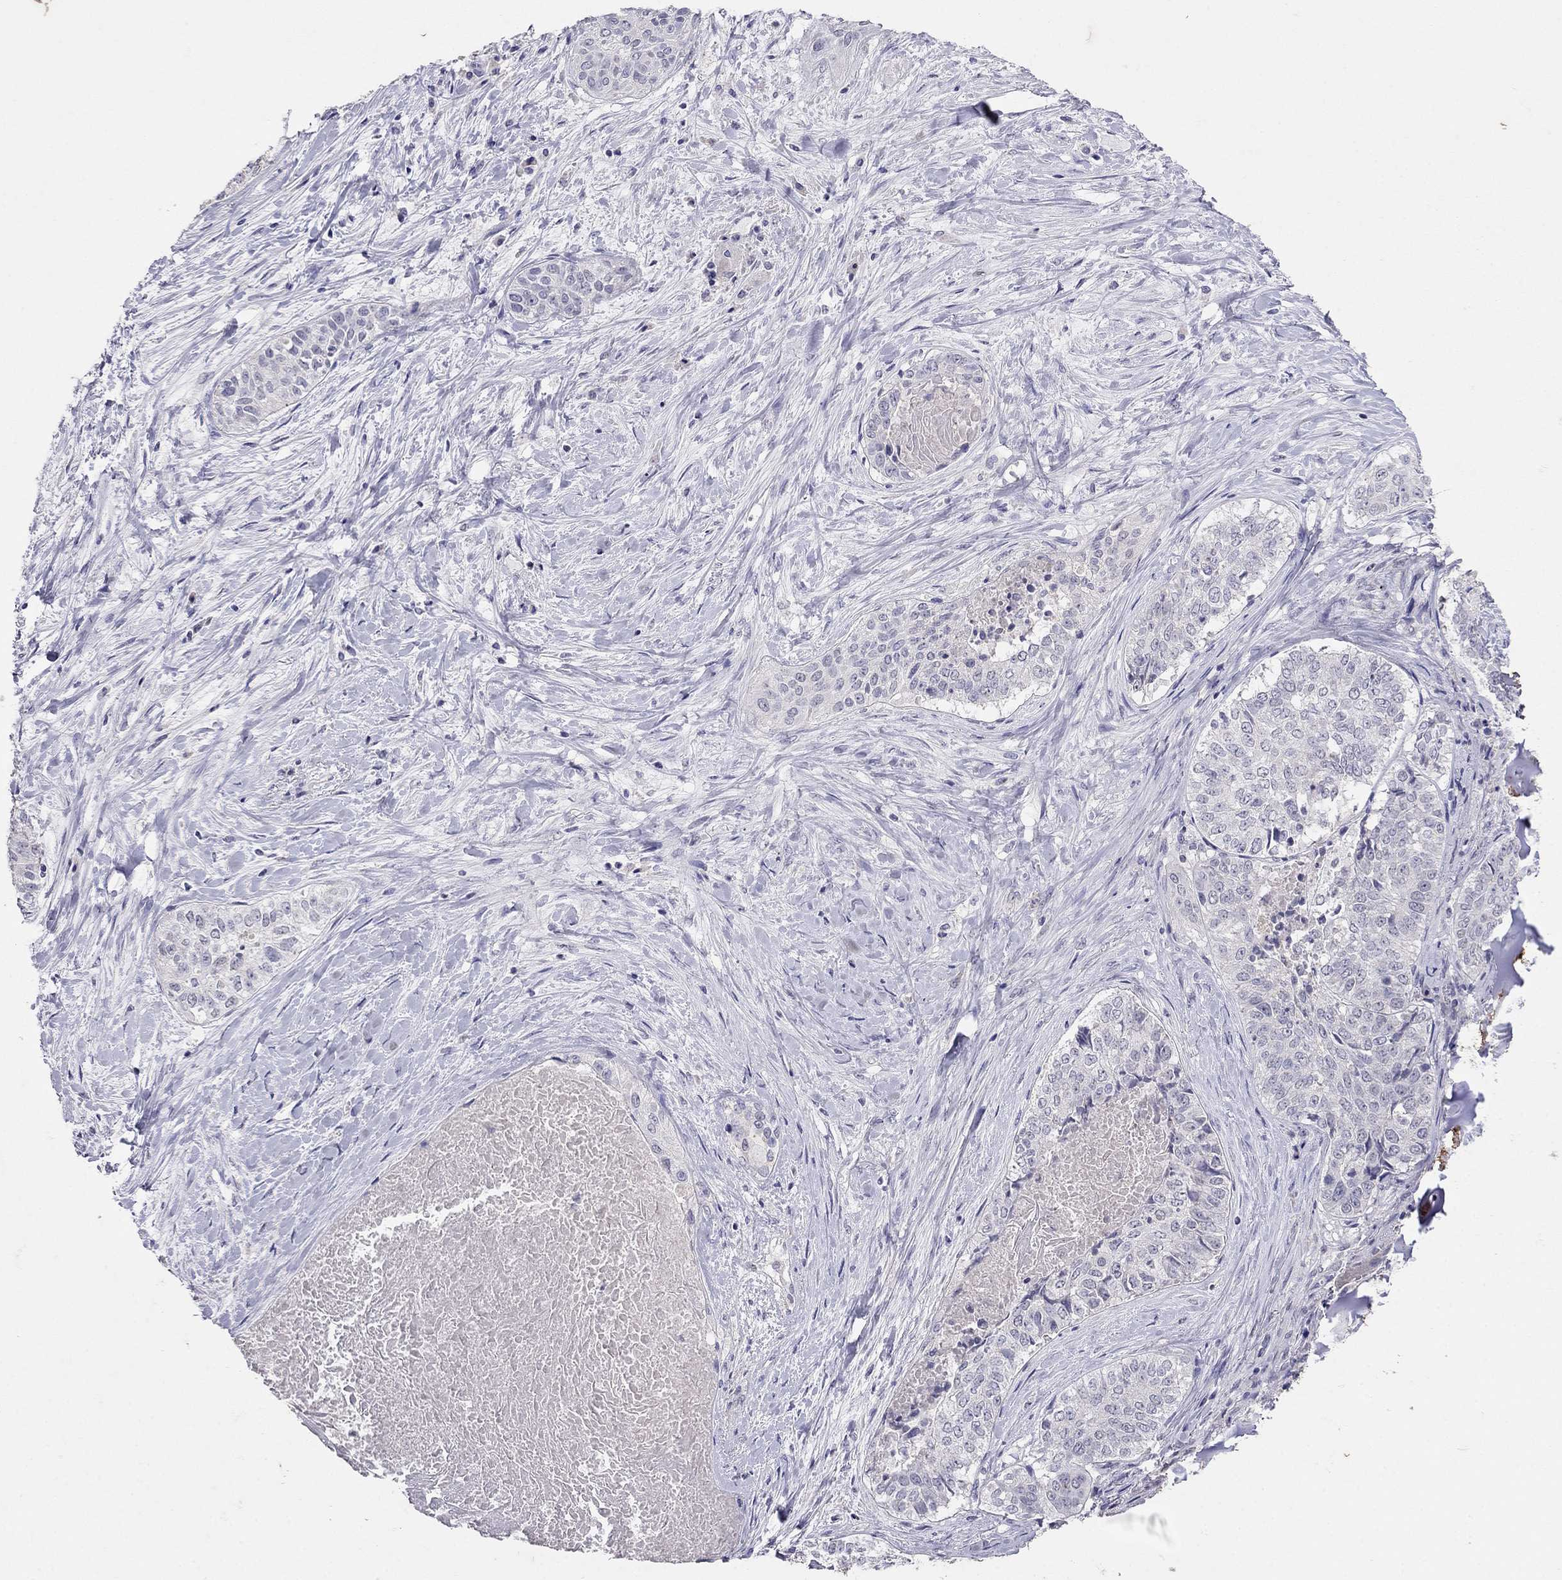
{"staining": {"intensity": "negative", "quantity": "none", "location": "none"}, "tissue": "lung cancer", "cell_type": "Tumor cells", "image_type": "cancer", "snomed": [{"axis": "morphology", "description": "Squamous cell carcinoma, NOS"}, {"axis": "topography", "description": "Lung"}], "caption": "Tumor cells are negative for brown protein staining in squamous cell carcinoma (lung).", "gene": "FST", "patient": {"sex": "male", "age": 64}}